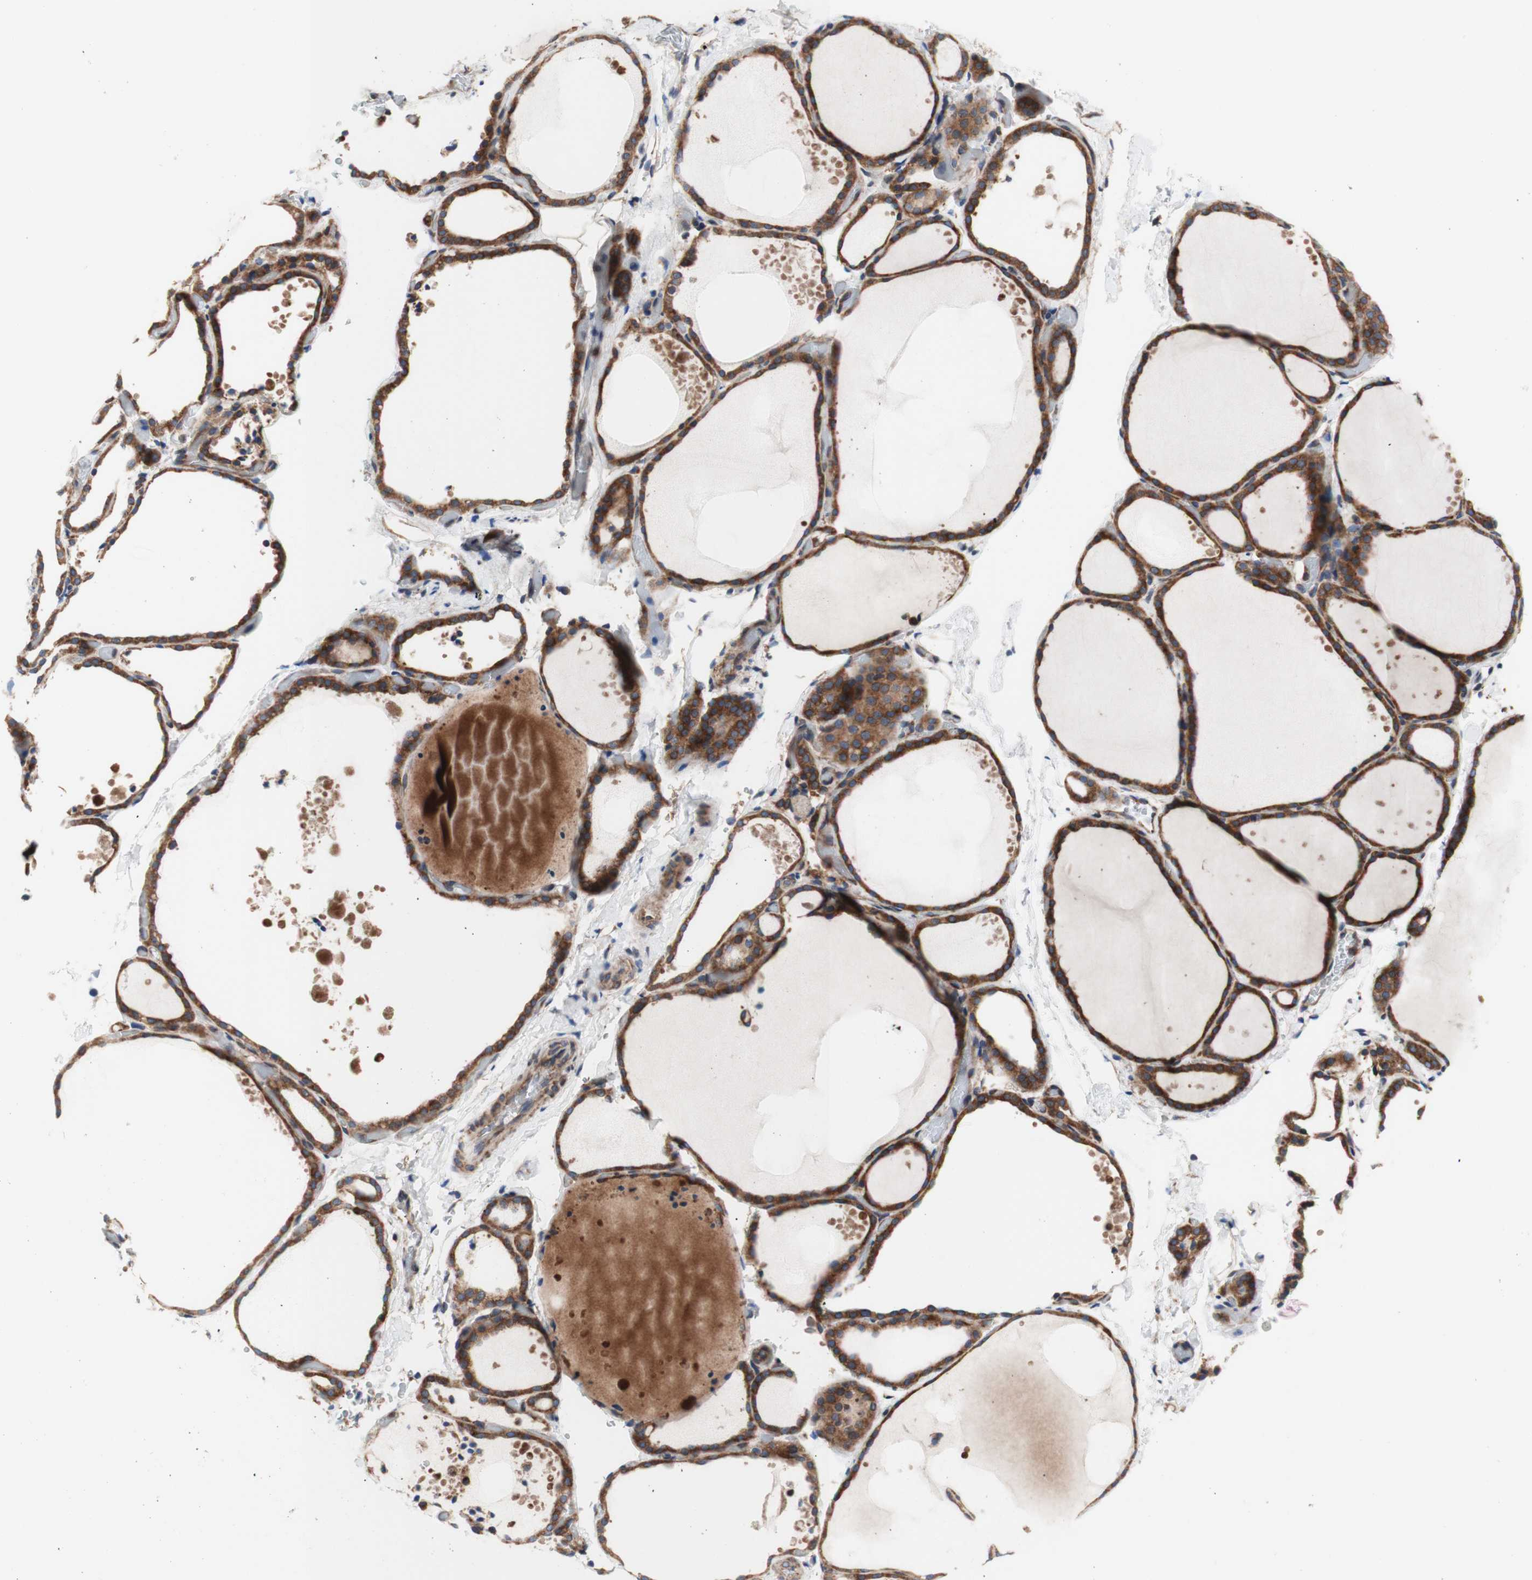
{"staining": {"intensity": "strong", "quantity": ">75%", "location": "cytoplasmic/membranous"}, "tissue": "thyroid gland", "cell_type": "Glandular cells", "image_type": "normal", "snomed": [{"axis": "morphology", "description": "Normal tissue, NOS"}, {"axis": "topography", "description": "Thyroid gland"}], "caption": "Immunohistochemistry (IHC) (DAB) staining of benign human thyroid gland displays strong cytoplasmic/membranous protein staining in about >75% of glandular cells.", "gene": "FMR1", "patient": {"sex": "female", "age": 44}}